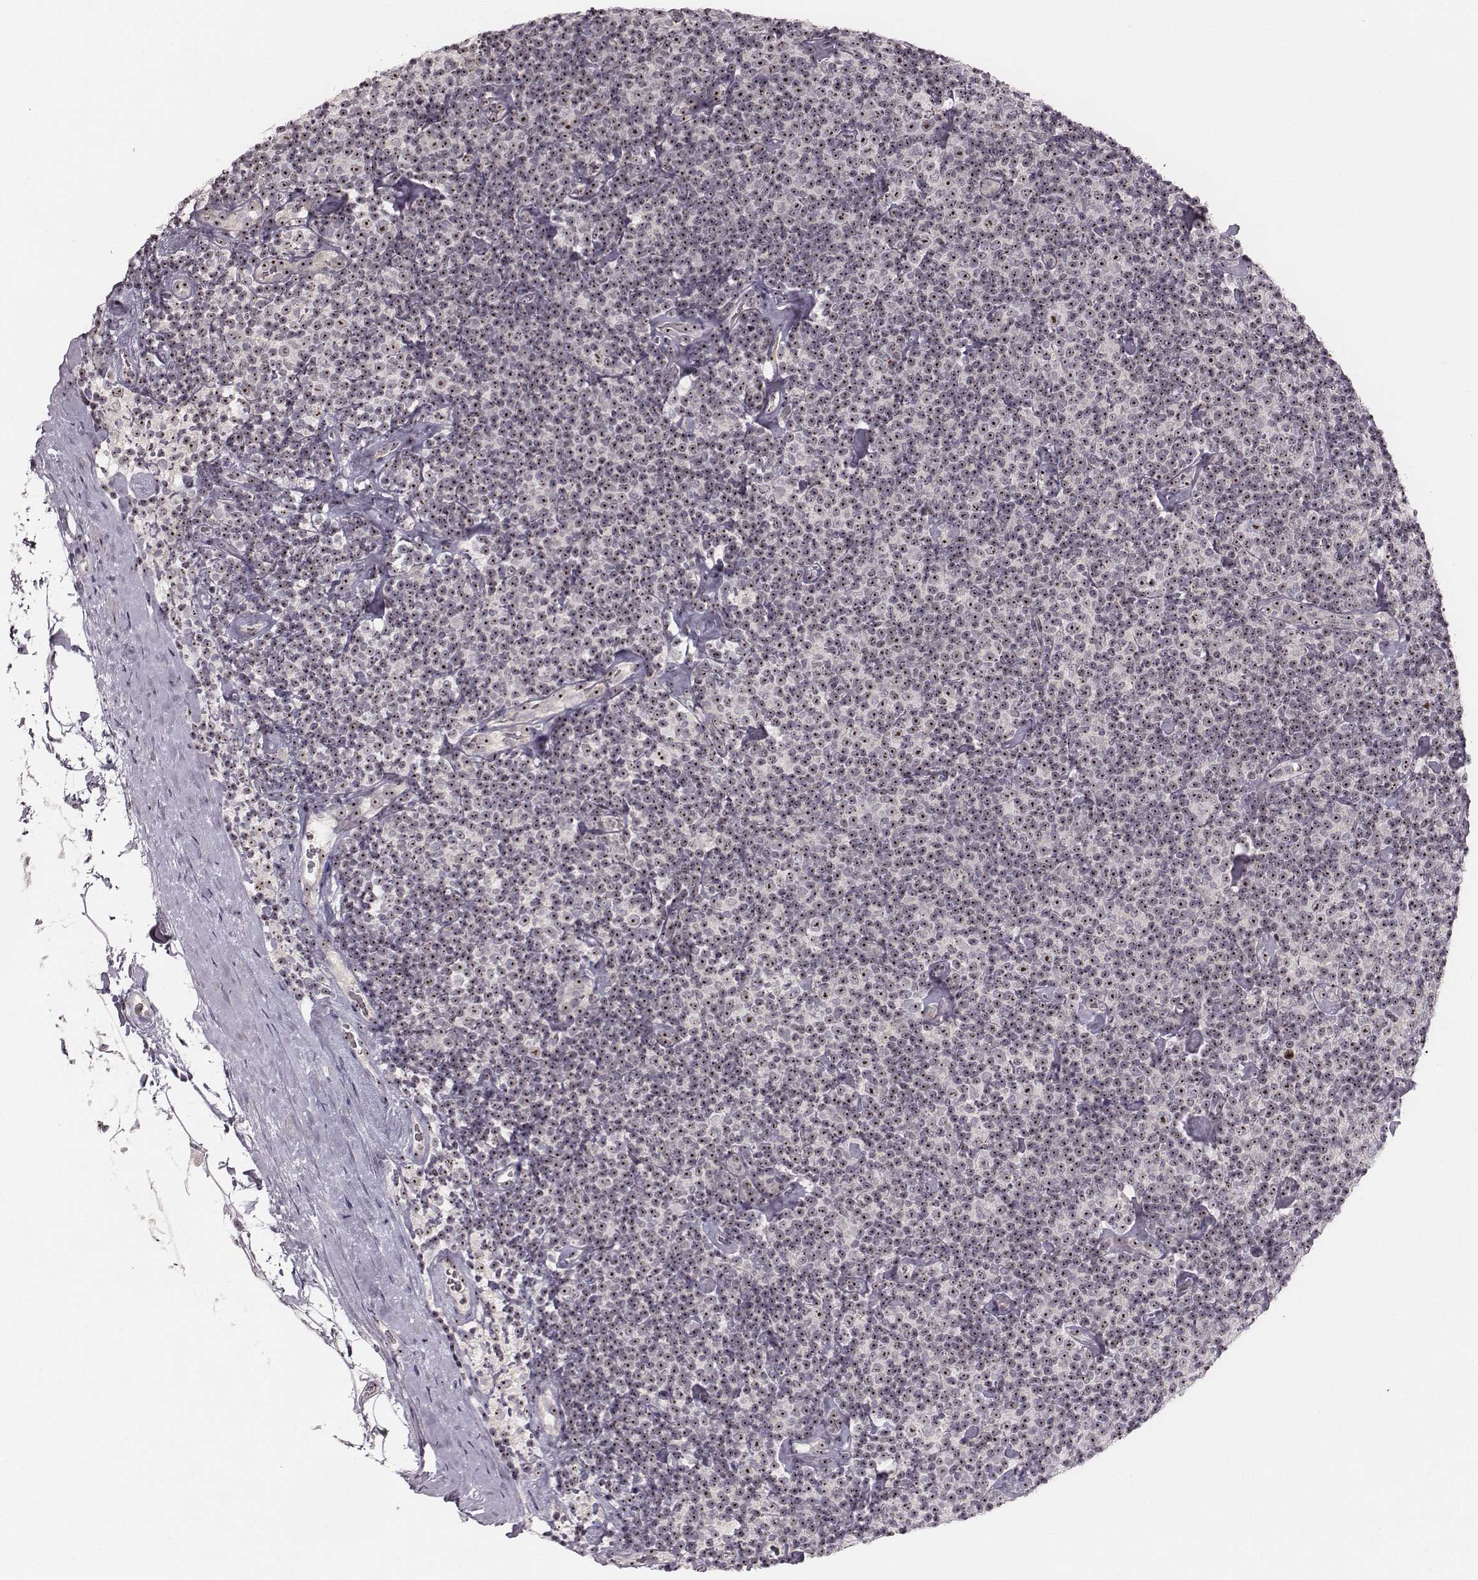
{"staining": {"intensity": "moderate", "quantity": ">75%", "location": "nuclear"}, "tissue": "lymphoma", "cell_type": "Tumor cells", "image_type": "cancer", "snomed": [{"axis": "morphology", "description": "Malignant lymphoma, non-Hodgkin's type, Low grade"}, {"axis": "topography", "description": "Lymph node"}], "caption": "This is an image of immunohistochemistry (IHC) staining of lymphoma, which shows moderate staining in the nuclear of tumor cells.", "gene": "NOP56", "patient": {"sex": "male", "age": 81}}